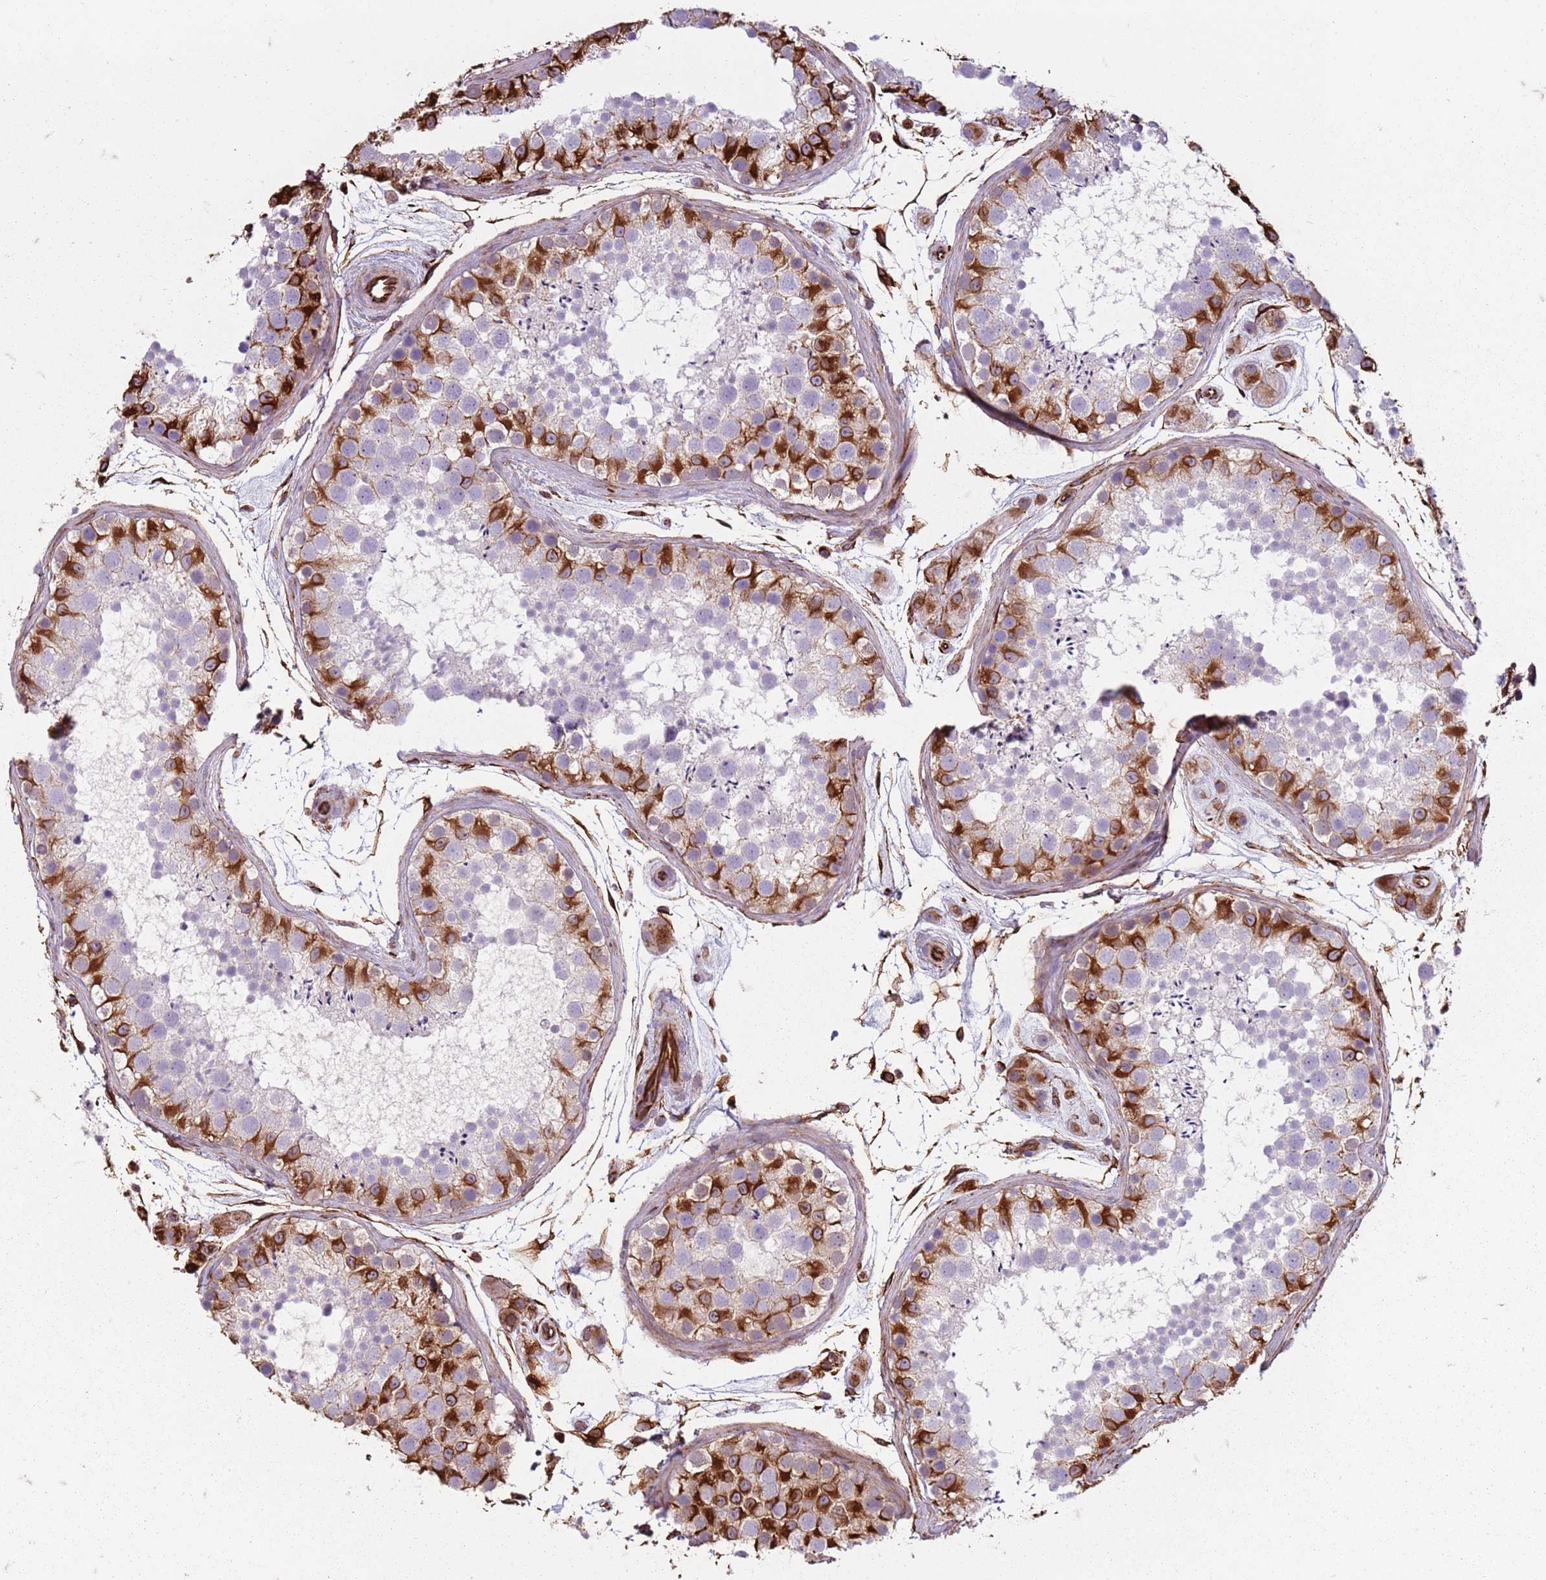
{"staining": {"intensity": "strong", "quantity": "25%-75%", "location": "cytoplasmic/membranous"}, "tissue": "testis", "cell_type": "Cells in seminiferous ducts", "image_type": "normal", "snomed": [{"axis": "morphology", "description": "Normal tissue, NOS"}, {"axis": "topography", "description": "Testis"}], "caption": "This micrograph shows immunohistochemistry staining of normal human testis, with high strong cytoplasmic/membranous expression in approximately 25%-75% of cells in seminiferous ducts.", "gene": "TAS2R38", "patient": {"sex": "male", "age": 41}}